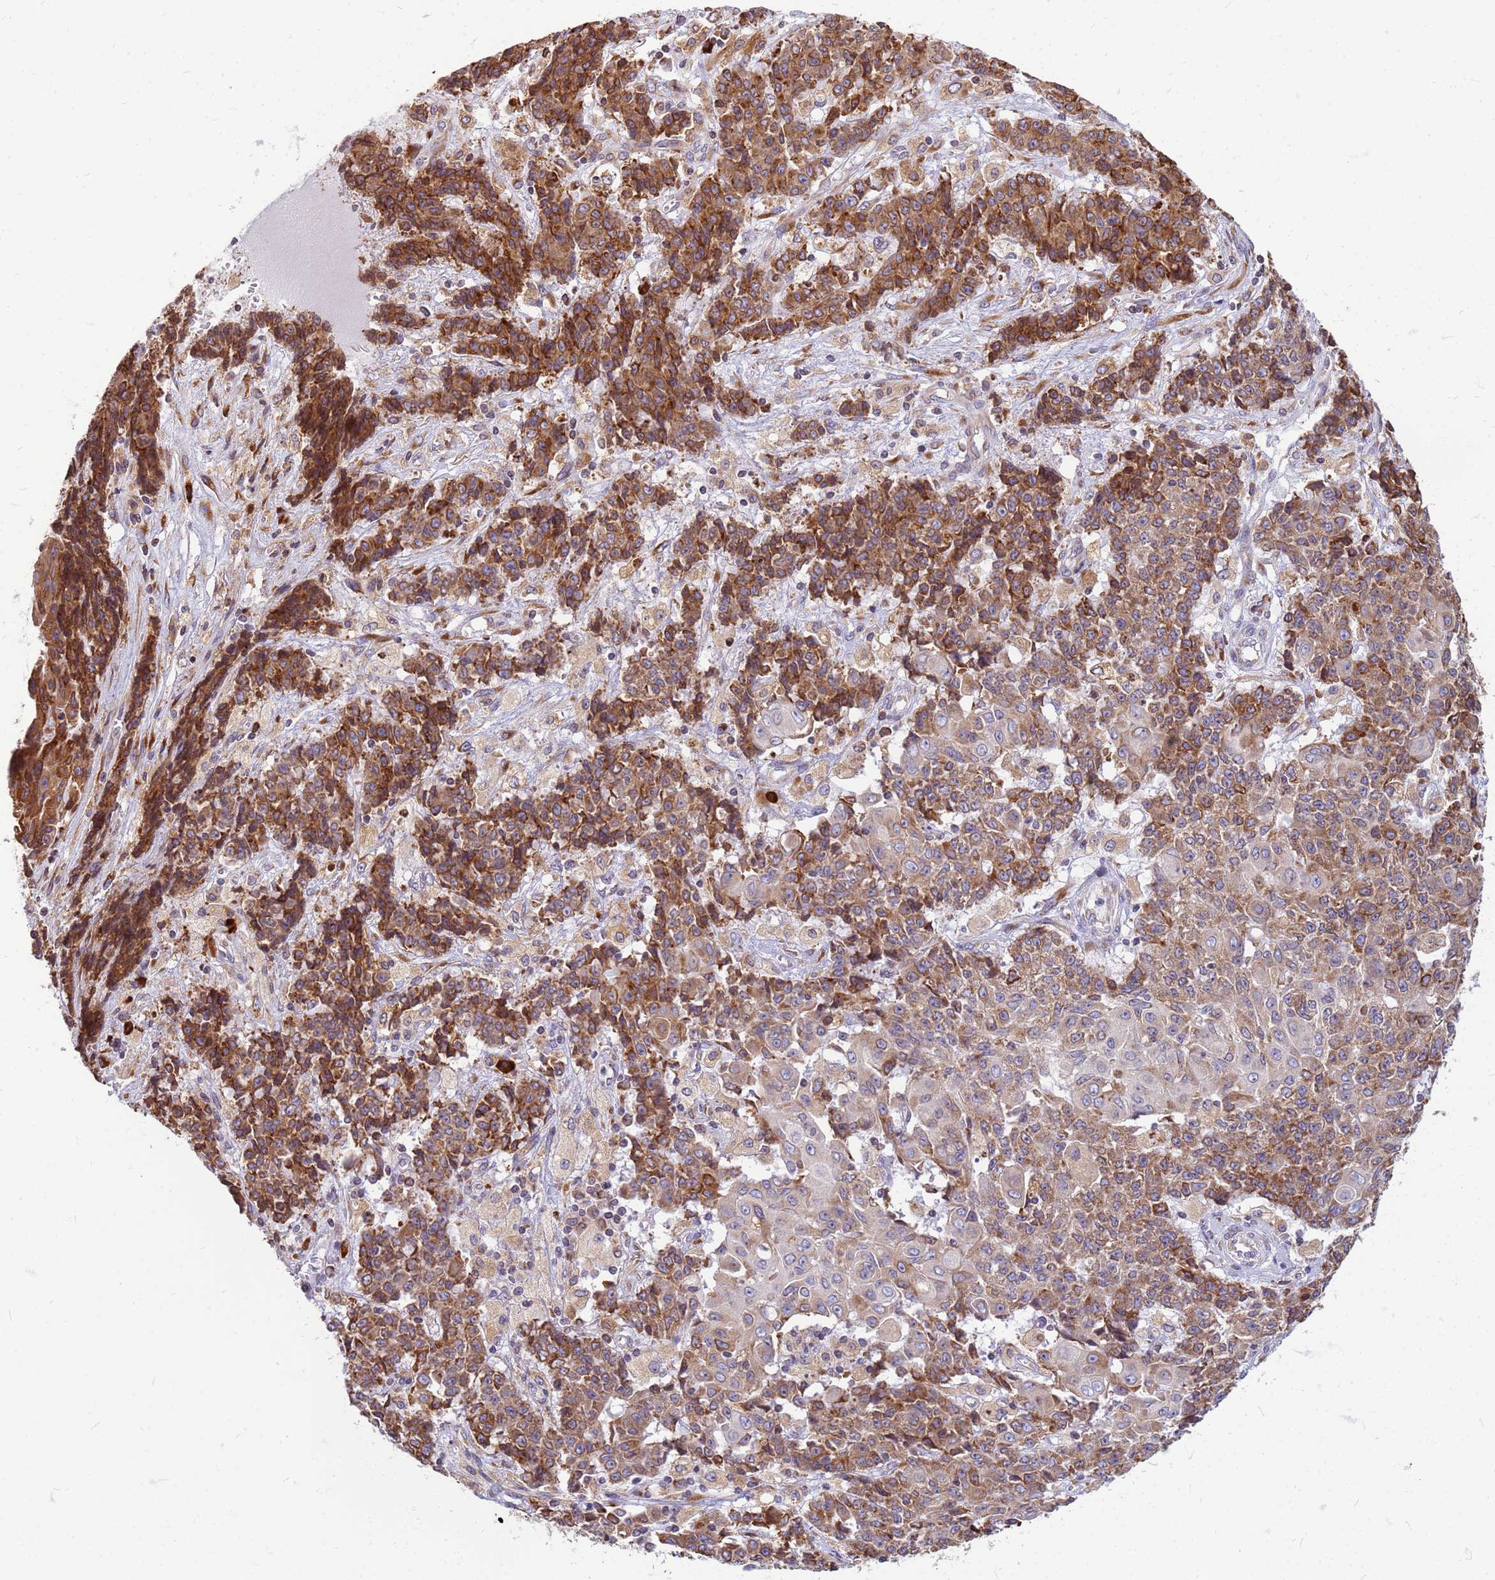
{"staining": {"intensity": "moderate", "quantity": ">75%", "location": "cytoplasmic/membranous"}, "tissue": "ovarian cancer", "cell_type": "Tumor cells", "image_type": "cancer", "snomed": [{"axis": "morphology", "description": "Carcinoma, endometroid"}, {"axis": "topography", "description": "Ovary"}], "caption": "This micrograph demonstrates IHC staining of human endometroid carcinoma (ovarian), with medium moderate cytoplasmic/membranous expression in approximately >75% of tumor cells.", "gene": "SSR4", "patient": {"sex": "female", "age": 42}}